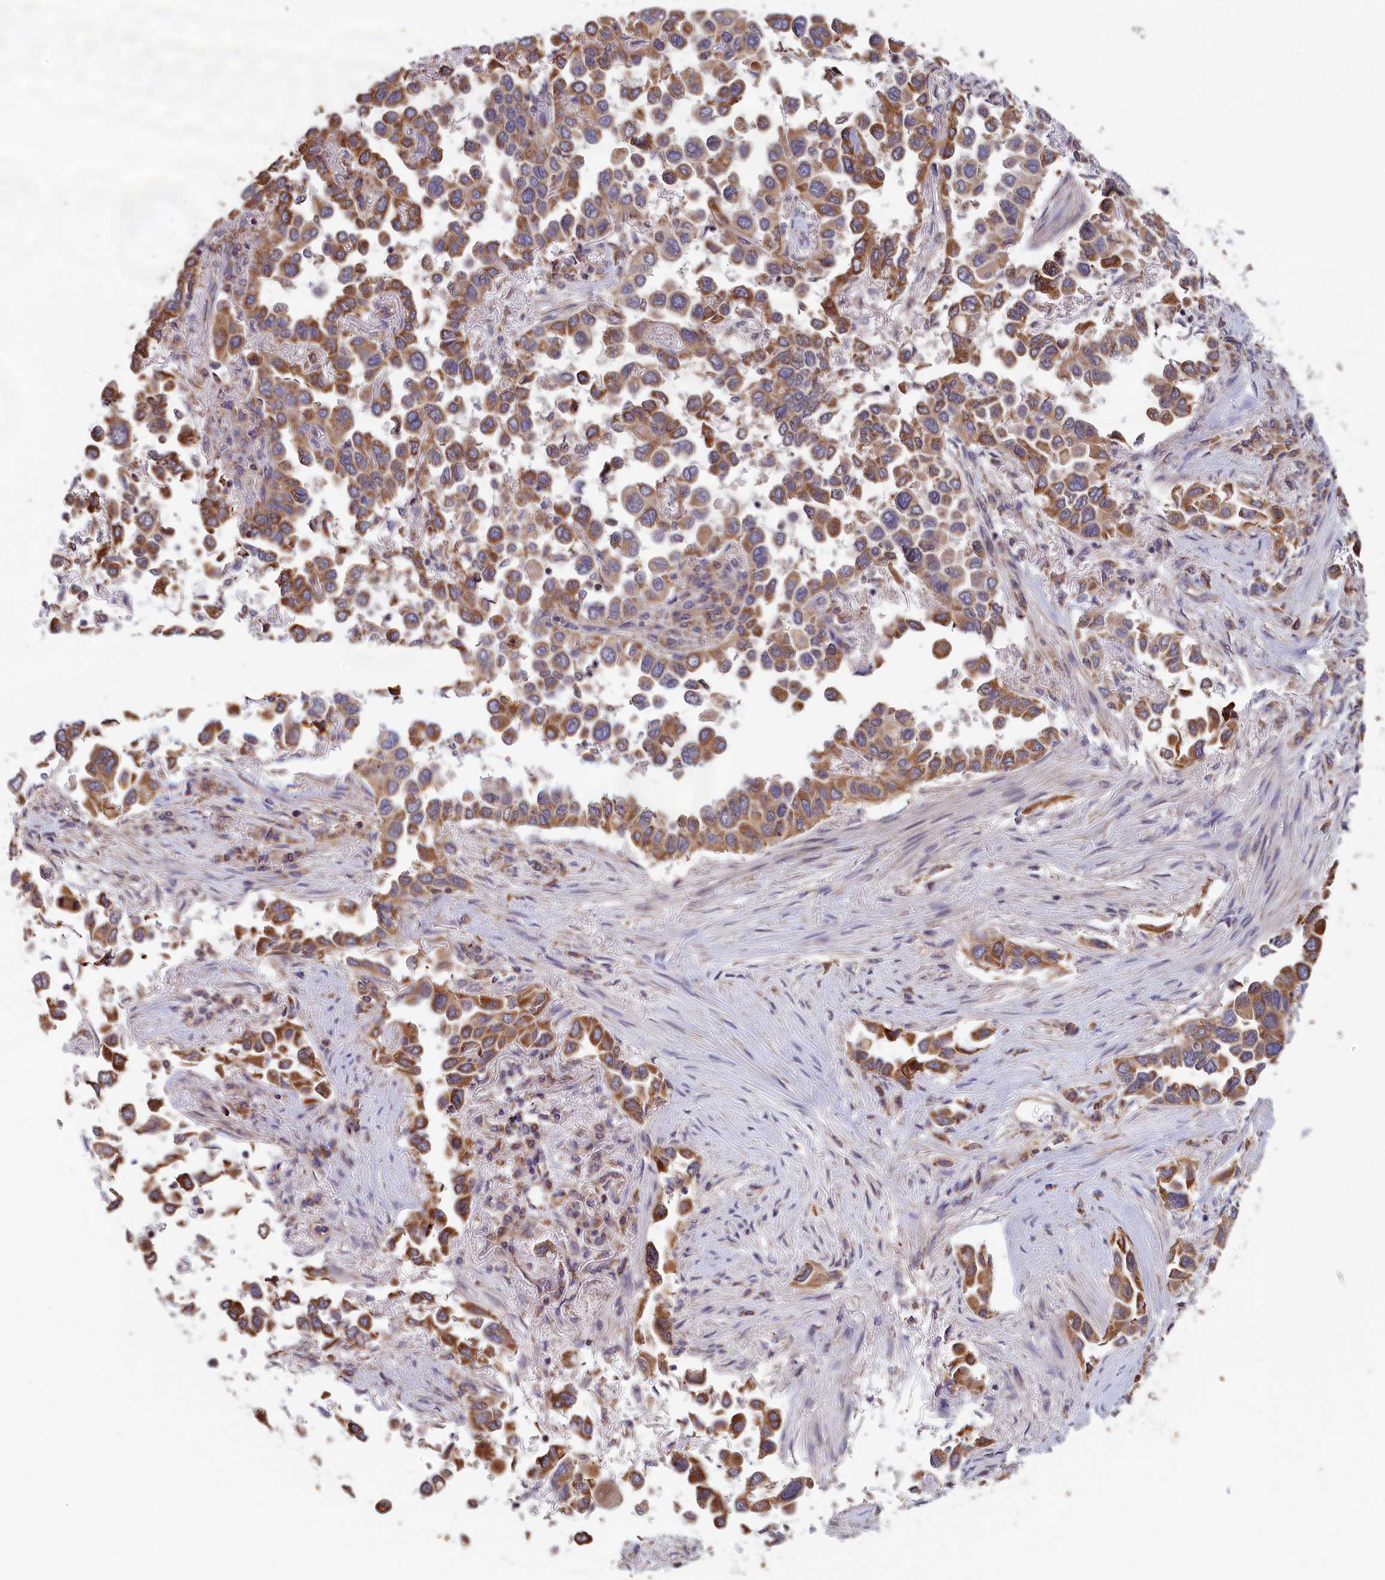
{"staining": {"intensity": "moderate", "quantity": ">75%", "location": "cytoplasmic/membranous"}, "tissue": "lung cancer", "cell_type": "Tumor cells", "image_type": "cancer", "snomed": [{"axis": "morphology", "description": "Adenocarcinoma, NOS"}, {"axis": "topography", "description": "Lung"}], "caption": "Lung cancer stained for a protein shows moderate cytoplasmic/membranous positivity in tumor cells.", "gene": "ZNF816", "patient": {"sex": "female", "age": 76}}